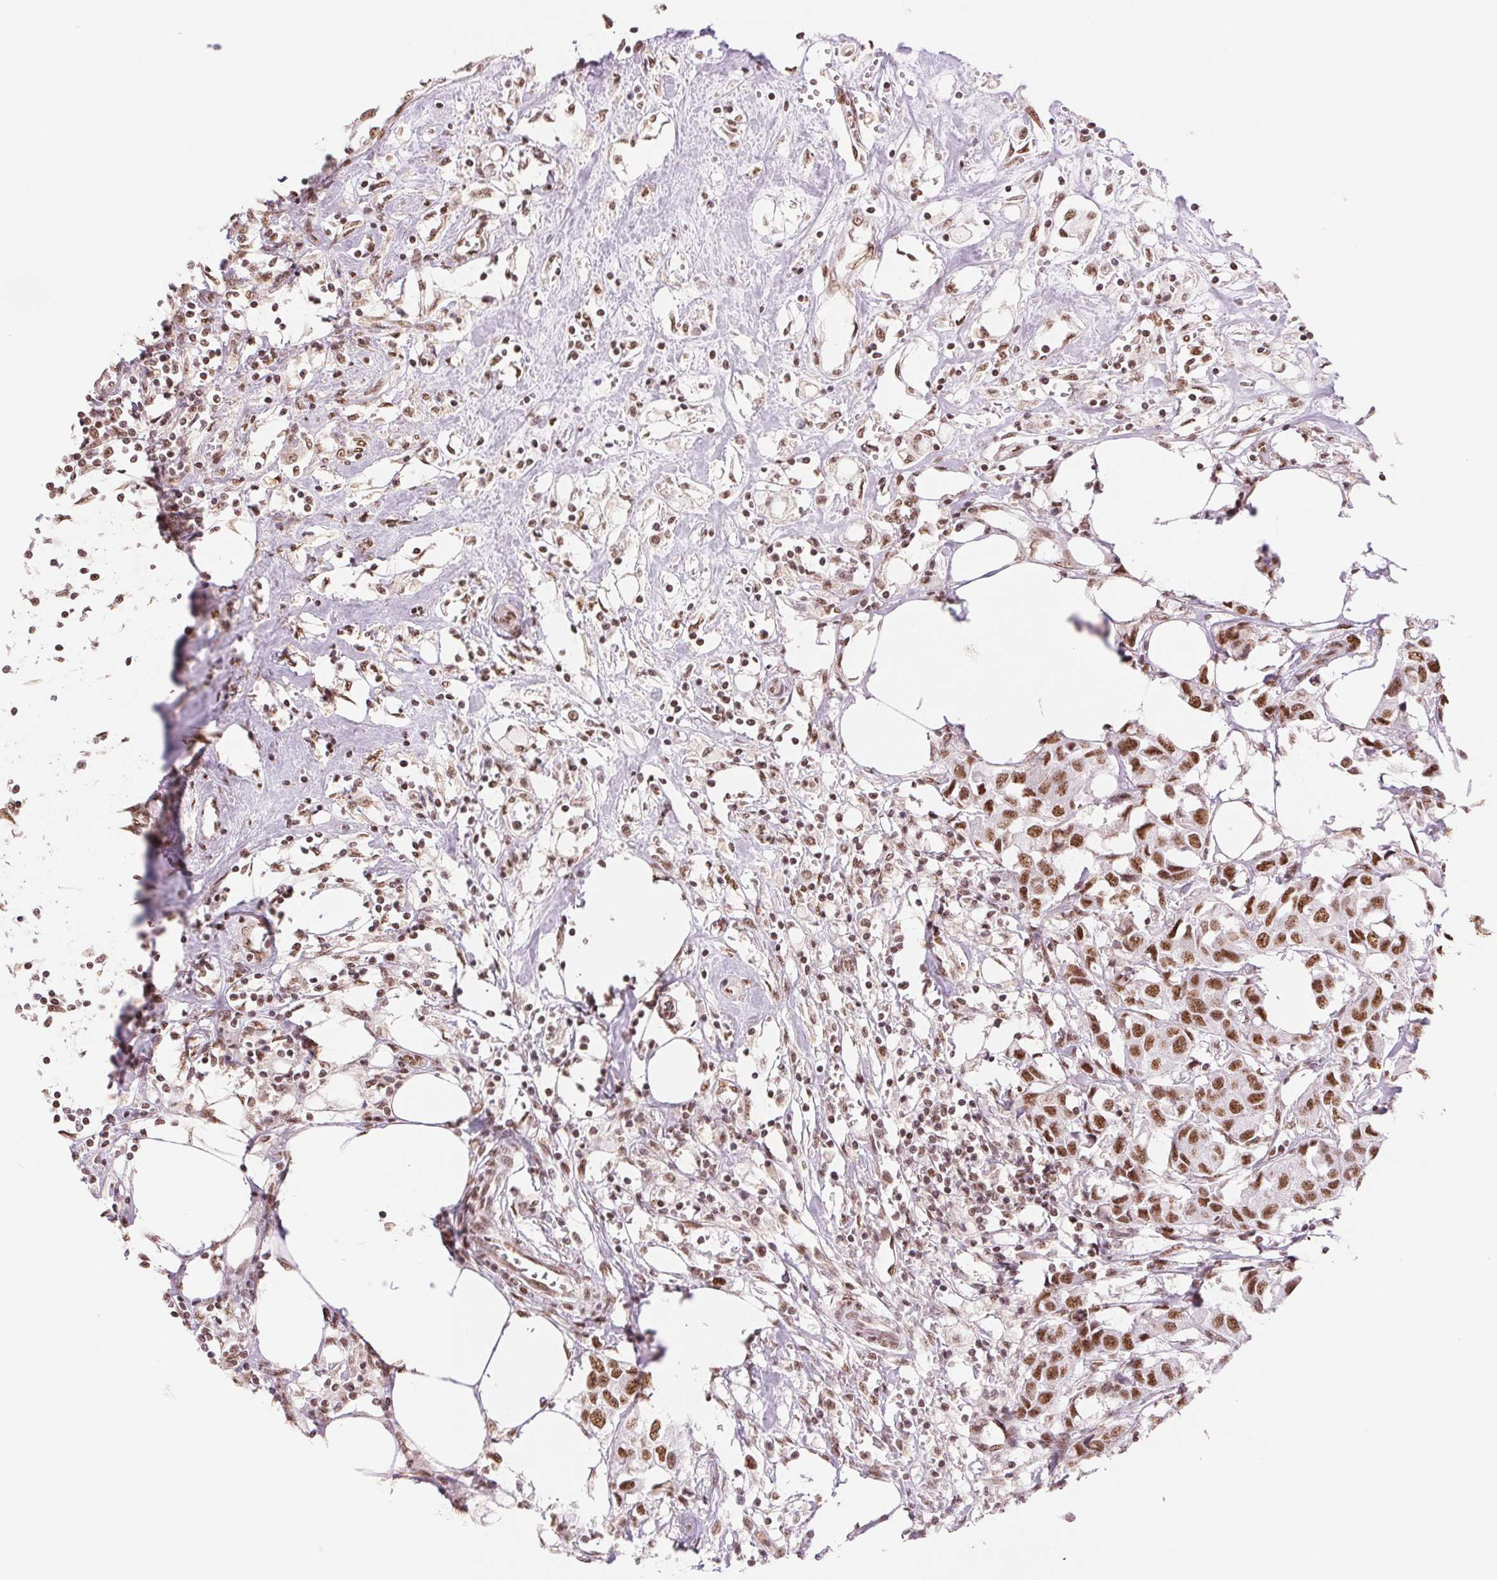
{"staining": {"intensity": "strong", "quantity": ">75%", "location": "nuclear"}, "tissue": "breast cancer", "cell_type": "Tumor cells", "image_type": "cancer", "snomed": [{"axis": "morphology", "description": "Duct carcinoma"}, {"axis": "topography", "description": "Breast"}], "caption": "The image reveals a brown stain indicating the presence of a protein in the nuclear of tumor cells in intraductal carcinoma (breast).", "gene": "SREK1", "patient": {"sex": "female", "age": 80}}